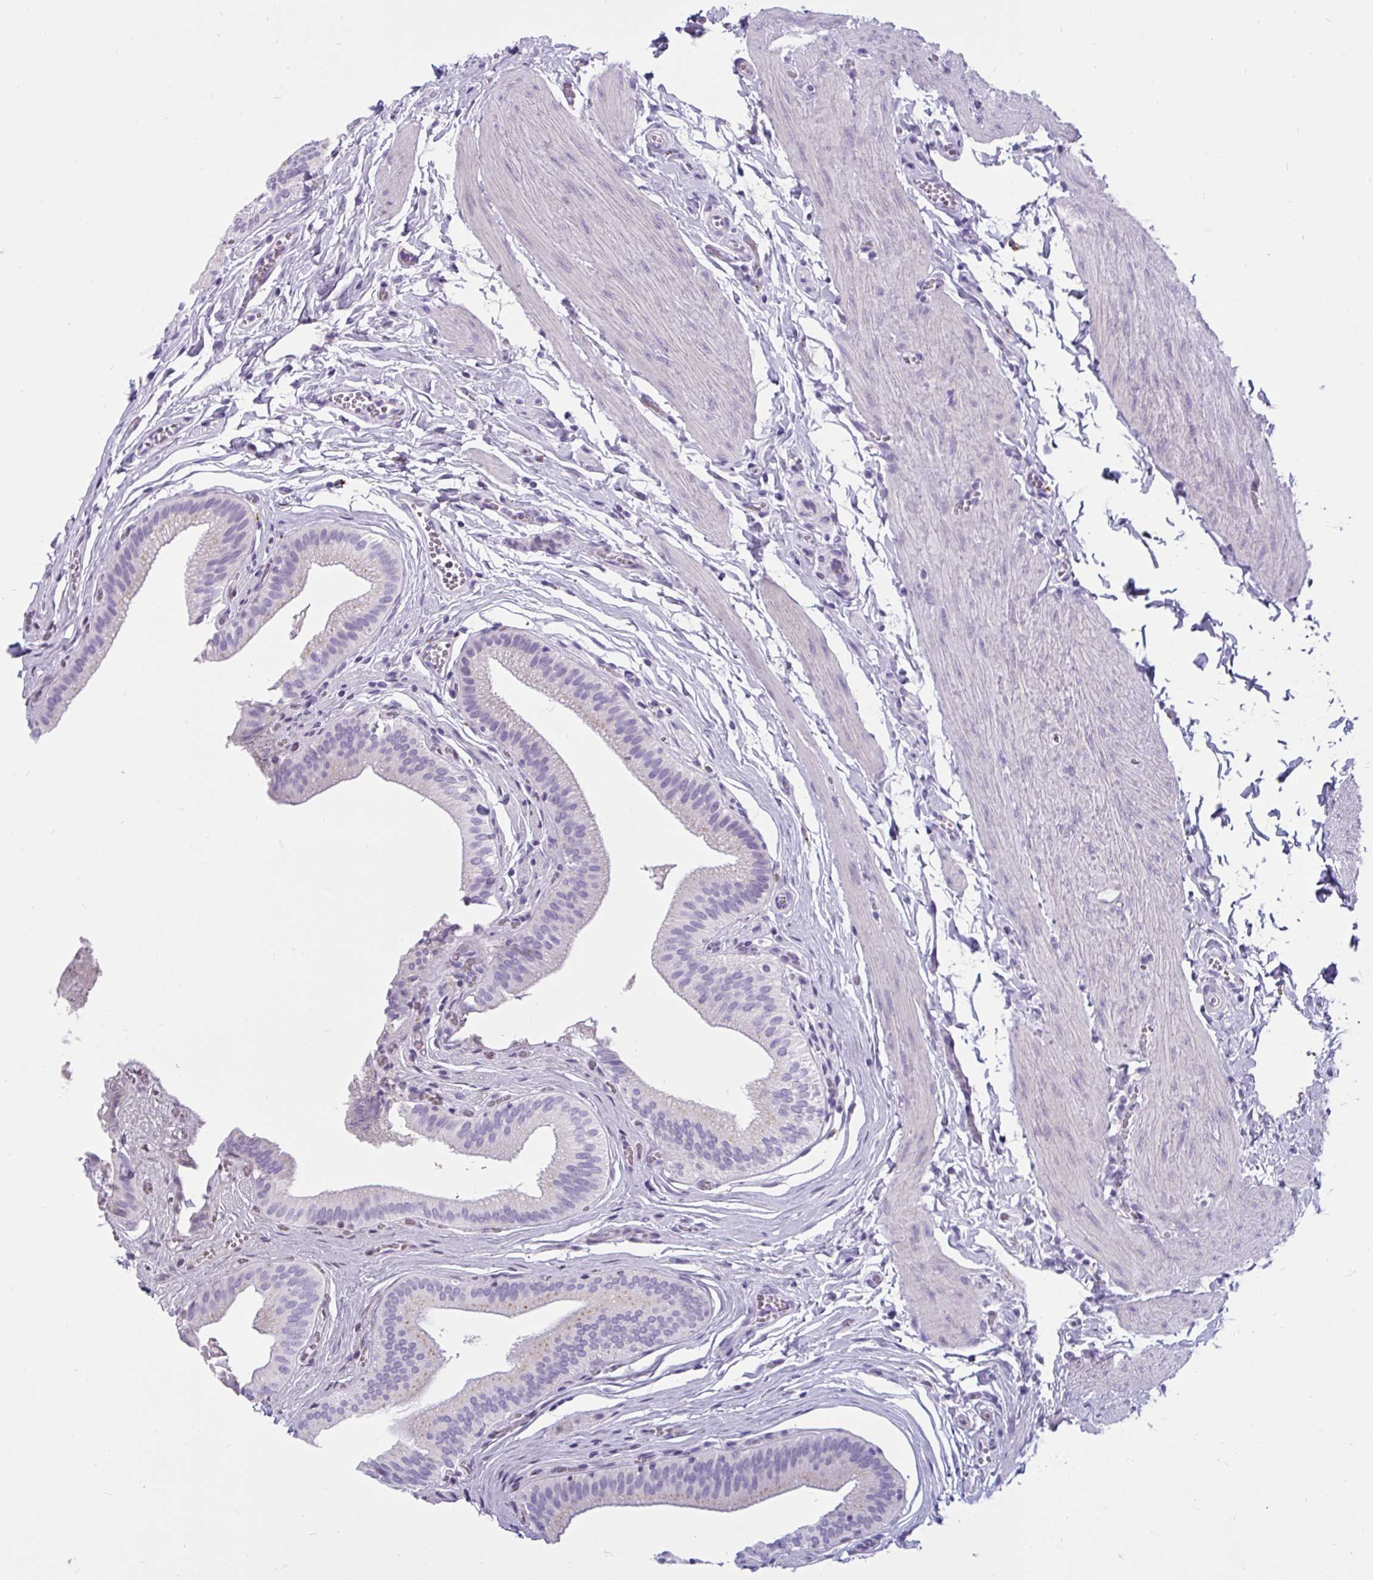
{"staining": {"intensity": "weak", "quantity": "<25%", "location": "cytoplasmic/membranous"}, "tissue": "gallbladder", "cell_type": "Glandular cells", "image_type": "normal", "snomed": [{"axis": "morphology", "description": "Normal tissue, NOS"}, {"axis": "topography", "description": "Gallbladder"}, {"axis": "topography", "description": "Peripheral nerve tissue"}], "caption": "Glandular cells are negative for brown protein staining in normal gallbladder. (Stains: DAB IHC with hematoxylin counter stain, Microscopy: brightfield microscopy at high magnification).", "gene": "CTSZ", "patient": {"sex": "male", "age": 17}}